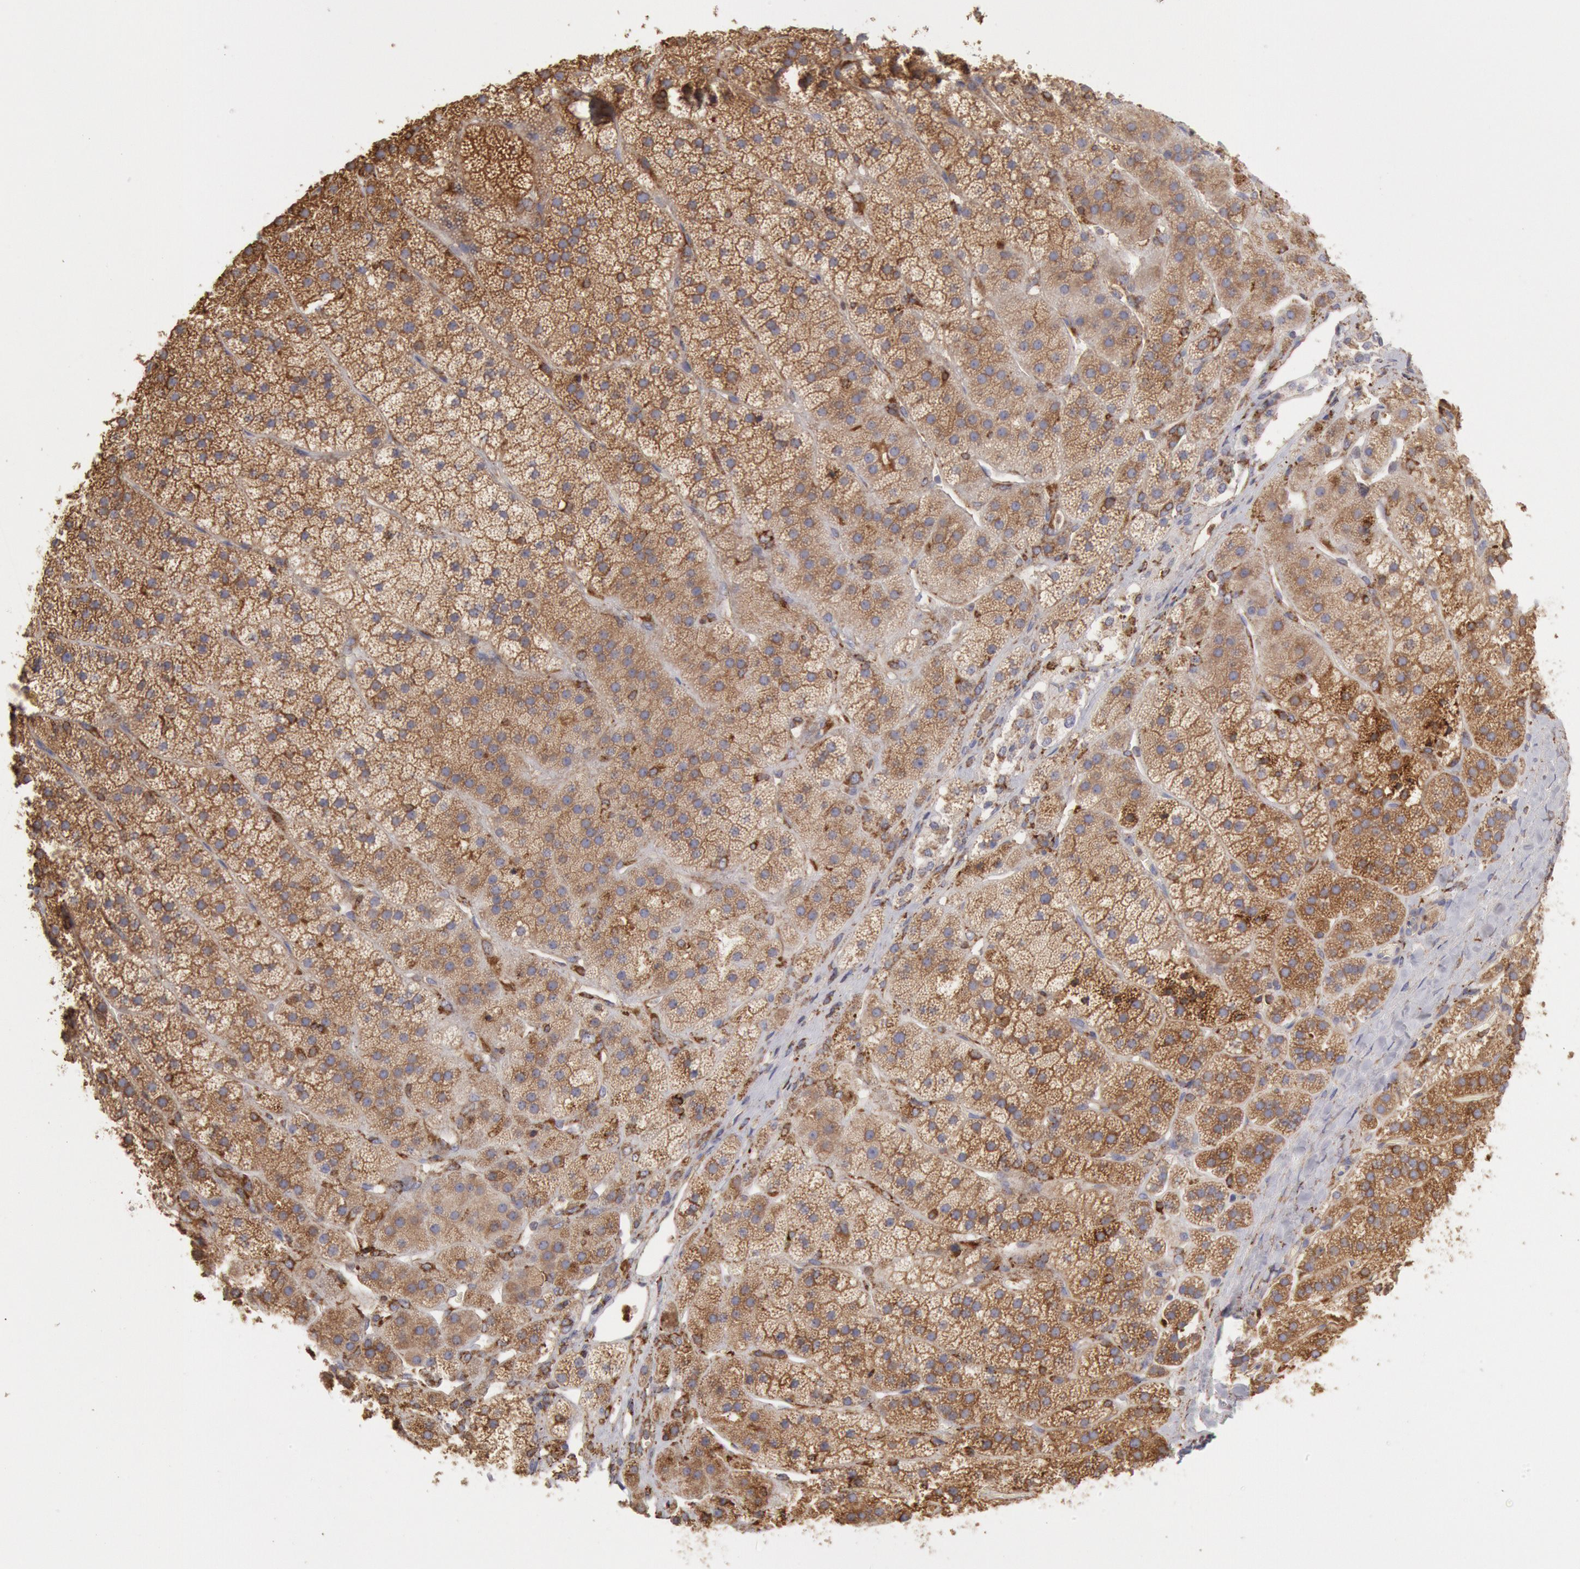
{"staining": {"intensity": "moderate", "quantity": ">75%", "location": "cytoplasmic/membranous"}, "tissue": "adrenal gland", "cell_type": "Glandular cells", "image_type": "normal", "snomed": [{"axis": "morphology", "description": "Normal tissue, NOS"}, {"axis": "topography", "description": "Adrenal gland"}], "caption": "Immunohistochemistry image of normal adrenal gland stained for a protein (brown), which exhibits medium levels of moderate cytoplasmic/membranous positivity in approximately >75% of glandular cells.", "gene": "ERP44", "patient": {"sex": "female", "age": 44}}